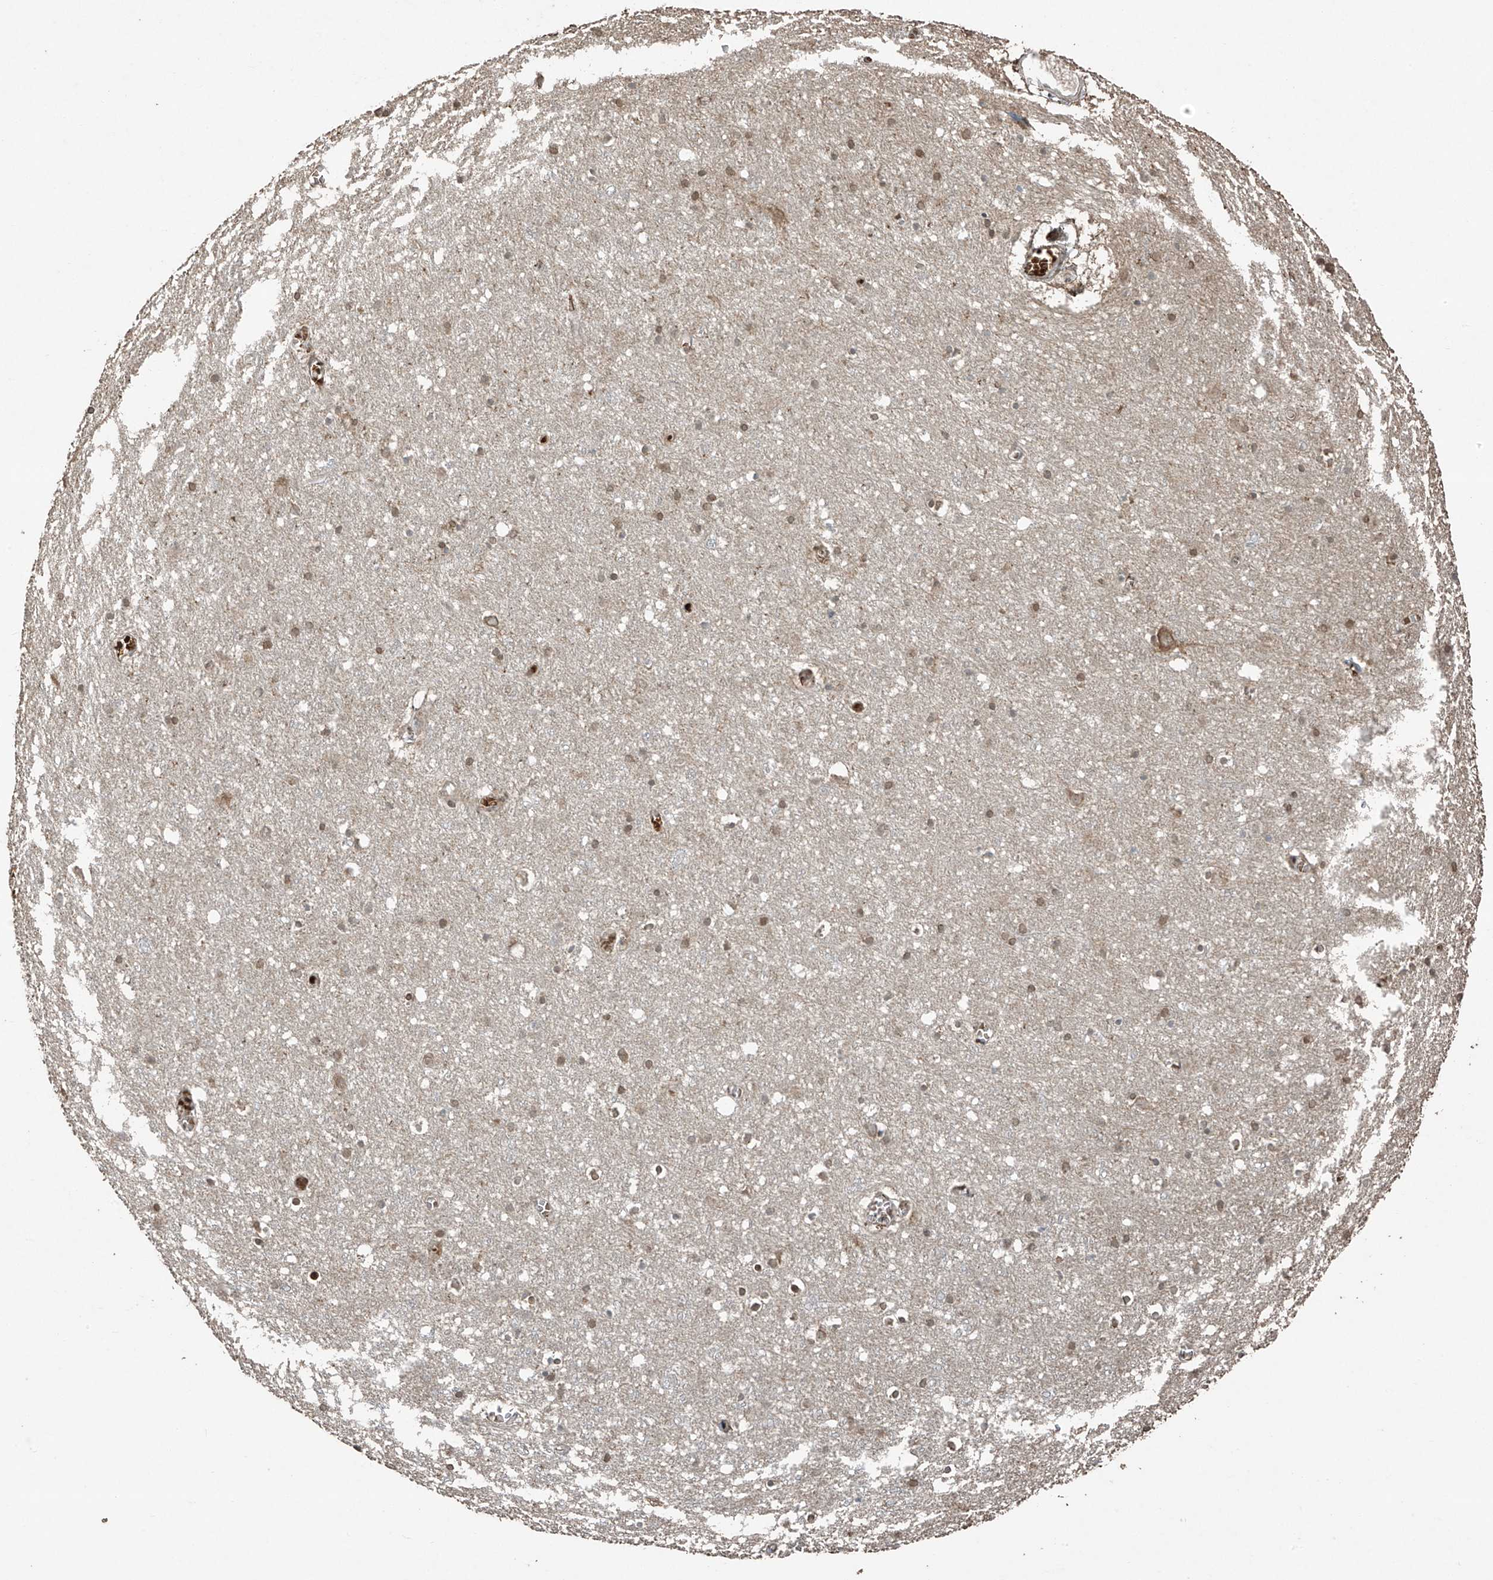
{"staining": {"intensity": "negative", "quantity": "none", "location": "none"}, "tissue": "cerebral cortex", "cell_type": "Endothelial cells", "image_type": "normal", "snomed": [{"axis": "morphology", "description": "Normal tissue, NOS"}, {"axis": "topography", "description": "Cerebral cortex"}], "caption": "An immunohistochemistry (IHC) micrograph of benign cerebral cortex is shown. There is no staining in endothelial cells of cerebral cortex. (Brightfield microscopy of DAB immunohistochemistry at high magnification).", "gene": "TTC22", "patient": {"sex": "female", "age": 64}}